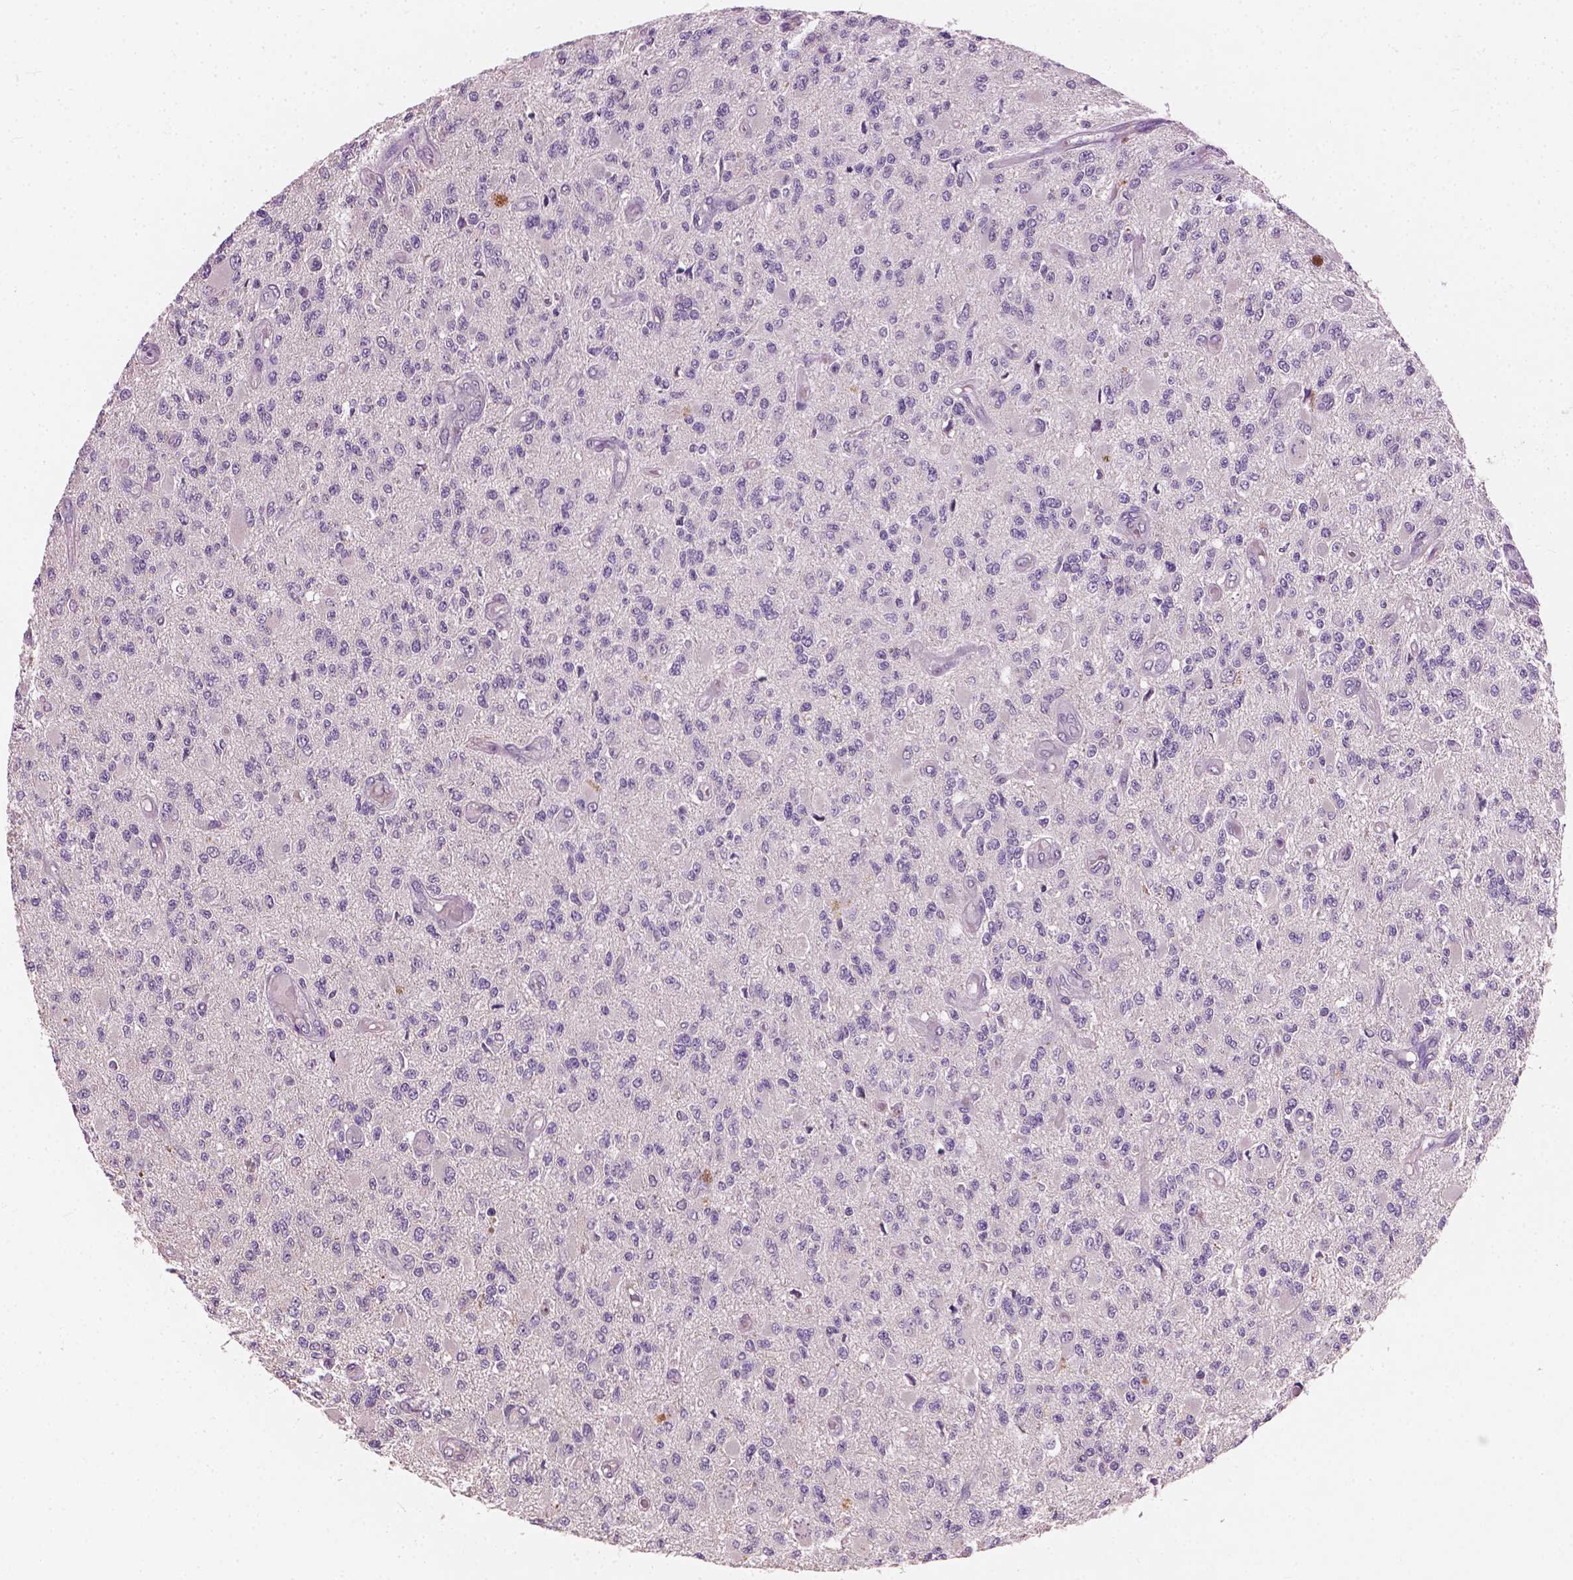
{"staining": {"intensity": "negative", "quantity": "none", "location": "none"}, "tissue": "glioma", "cell_type": "Tumor cells", "image_type": "cancer", "snomed": [{"axis": "morphology", "description": "Glioma, malignant, High grade"}, {"axis": "topography", "description": "Brain"}], "caption": "This is a image of immunohistochemistry staining of high-grade glioma (malignant), which shows no staining in tumor cells.", "gene": "KRT17", "patient": {"sex": "female", "age": 63}}